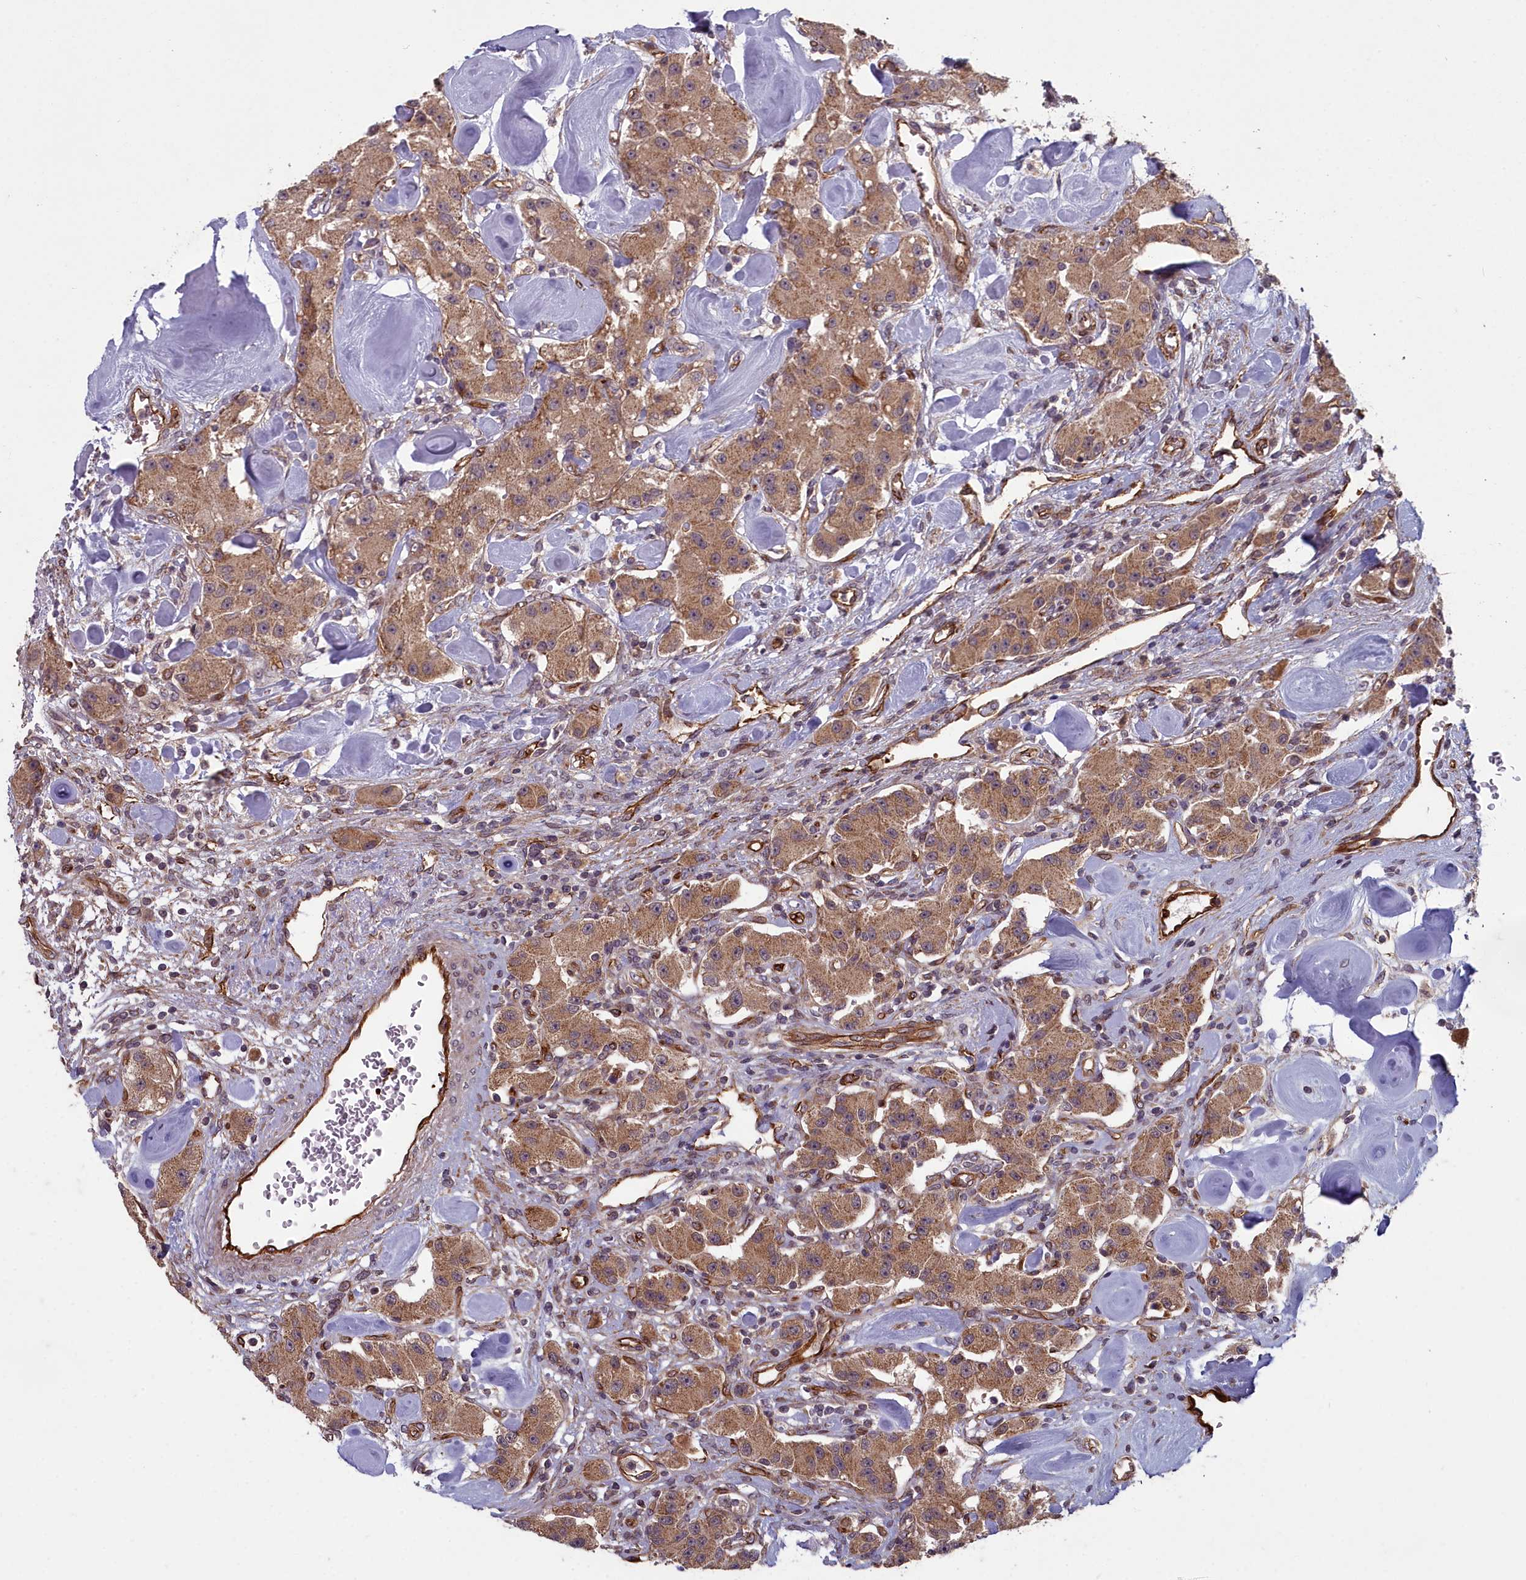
{"staining": {"intensity": "moderate", "quantity": ">75%", "location": "cytoplasmic/membranous"}, "tissue": "carcinoid", "cell_type": "Tumor cells", "image_type": "cancer", "snomed": [{"axis": "morphology", "description": "Carcinoid, malignant, NOS"}, {"axis": "topography", "description": "Pancreas"}], "caption": "This photomicrograph shows immunohistochemistry staining of human carcinoid, with medium moderate cytoplasmic/membranous positivity in about >75% of tumor cells.", "gene": "TSPYL4", "patient": {"sex": "male", "age": 41}}